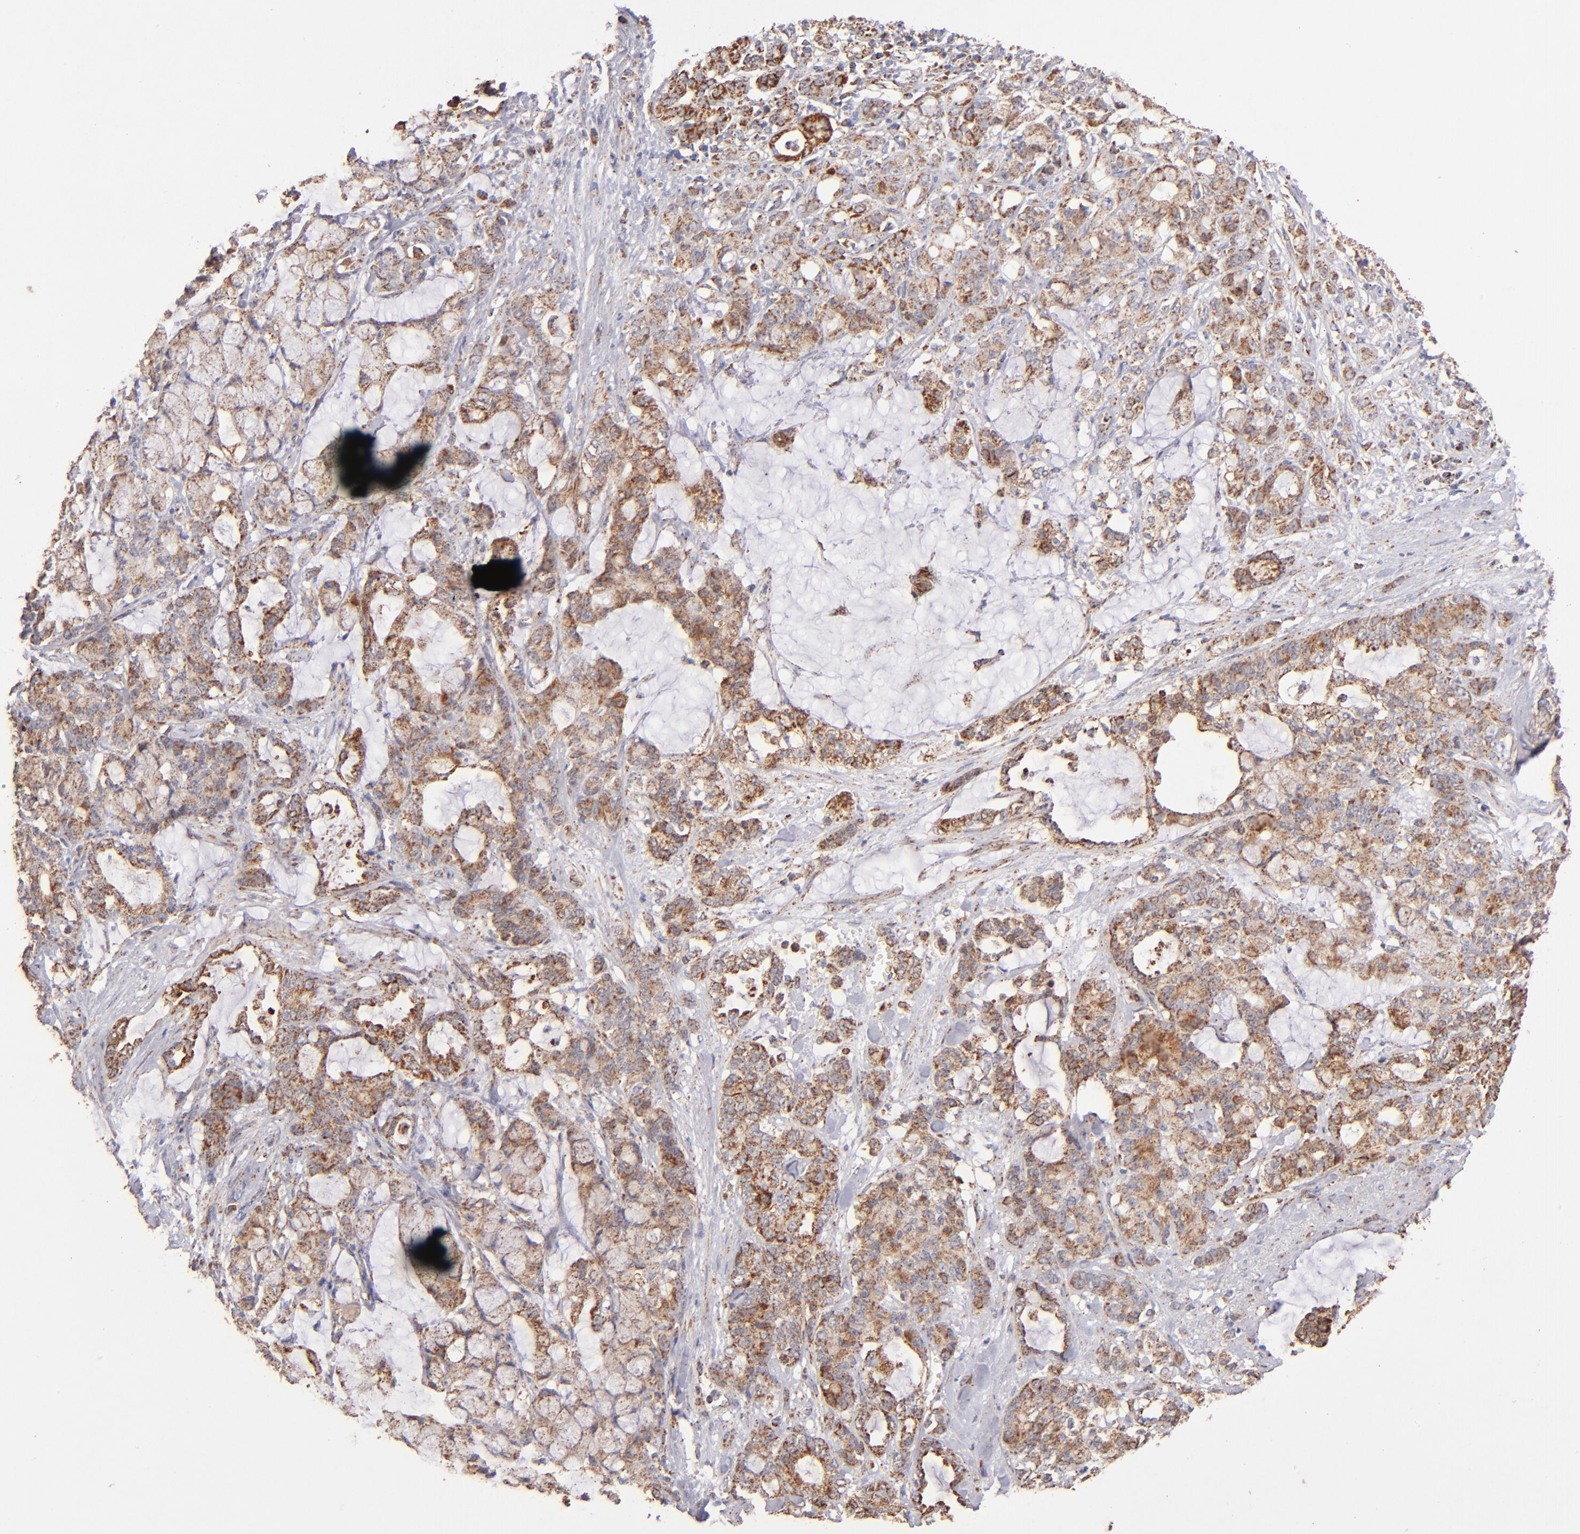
{"staining": {"intensity": "moderate", "quantity": "<25%", "location": "cytoplasmic/membranous"}, "tissue": "pancreatic cancer", "cell_type": "Tumor cells", "image_type": "cancer", "snomed": [{"axis": "morphology", "description": "Adenocarcinoma, NOS"}, {"axis": "topography", "description": "Pancreas"}], "caption": "Immunohistochemical staining of human pancreatic cancer exhibits low levels of moderate cytoplasmic/membranous staining in about <25% of tumor cells. The staining was performed using DAB (3,3'-diaminobenzidine) to visualize the protein expression in brown, while the nuclei were stained in blue with hematoxylin (Magnification: 20x).", "gene": "DLST", "patient": {"sex": "female", "age": 73}}